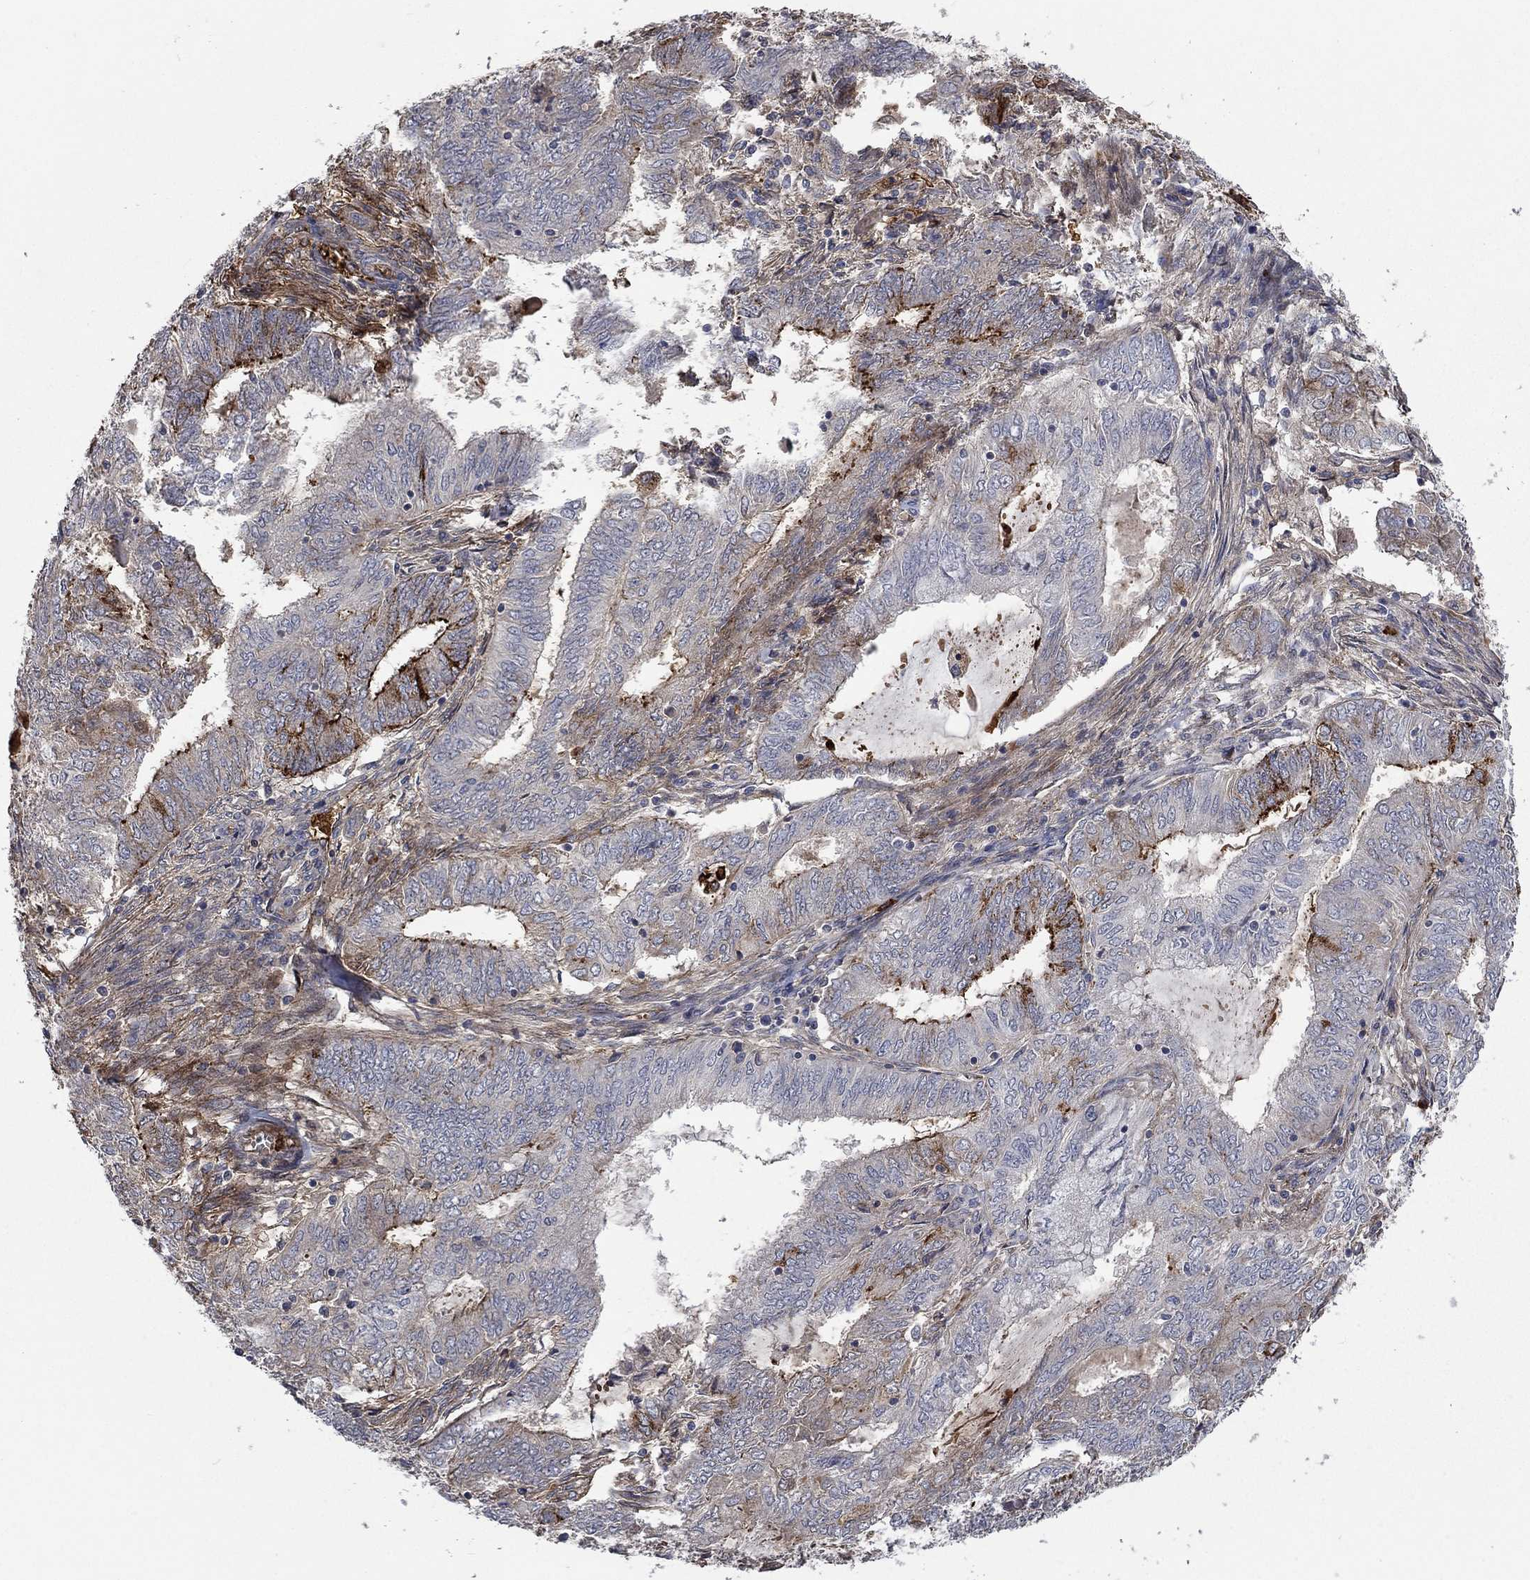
{"staining": {"intensity": "strong", "quantity": "<25%", "location": "cytoplasmic/membranous"}, "tissue": "endometrial cancer", "cell_type": "Tumor cells", "image_type": "cancer", "snomed": [{"axis": "morphology", "description": "Adenocarcinoma, NOS"}, {"axis": "topography", "description": "Endometrium"}], "caption": "IHC (DAB) staining of human endometrial cancer (adenocarcinoma) exhibits strong cytoplasmic/membranous protein expression in approximately <25% of tumor cells.", "gene": "VCAN", "patient": {"sex": "female", "age": 62}}